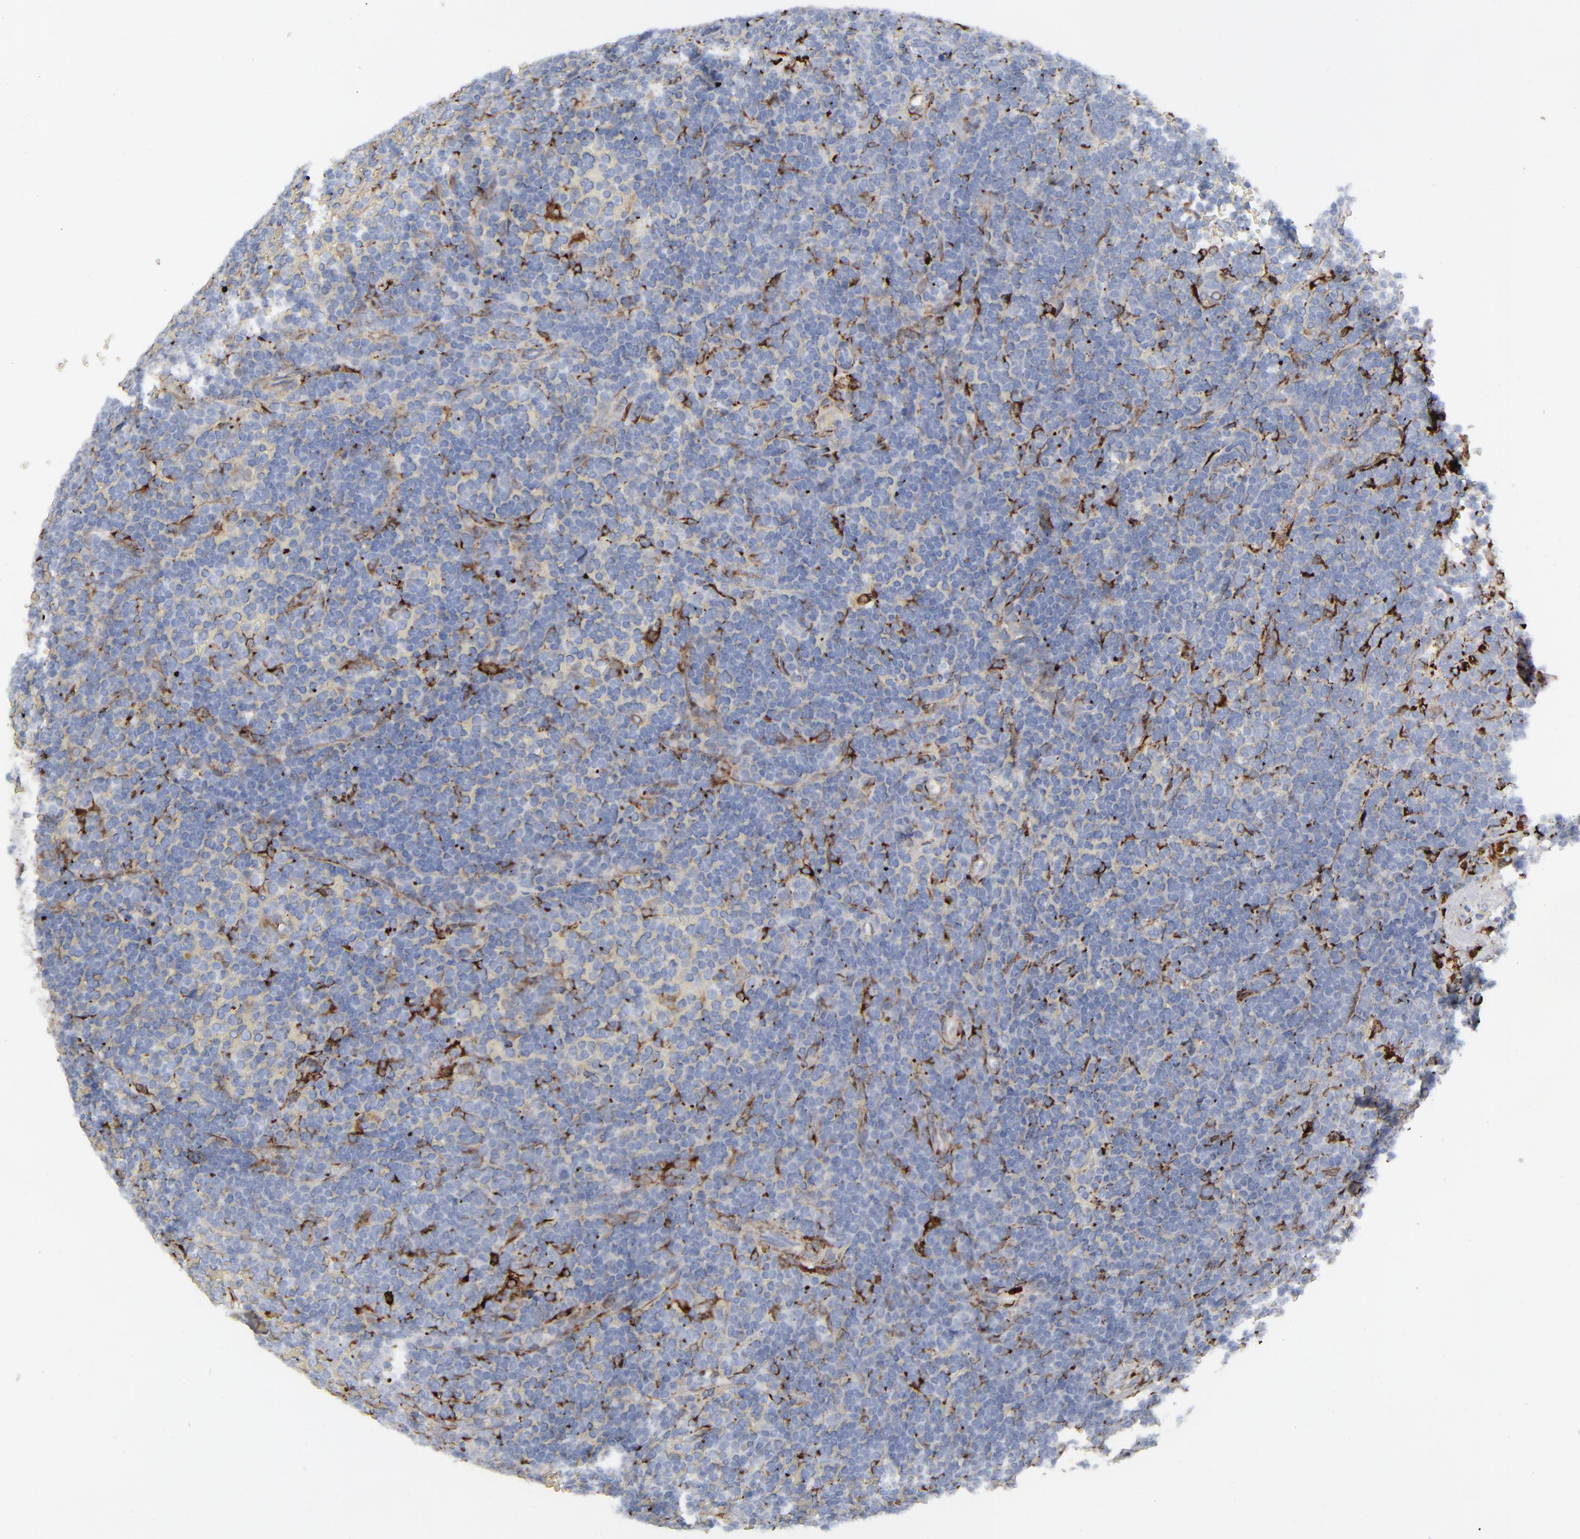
{"staining": {"intensity": "negative", "quantity": "none", "location": "none"}, "tissue": "lymphoma", "cell_type": "Tumor cells", "image_type": "cancer", "snomed": [{"axis": "morphology", "description": "Malignant lymphoma, non-Hodgkin's type, Low grade"}, {"axis": "topography", "description": "Spleen"}], "caption": "Immunohistochemistry photomicrograph of human lymphoma stained for a protein (brown), which displays no expression in tumor cells.", "gene": "SPARC", "patient": {"sex": "male", "age": 80}}